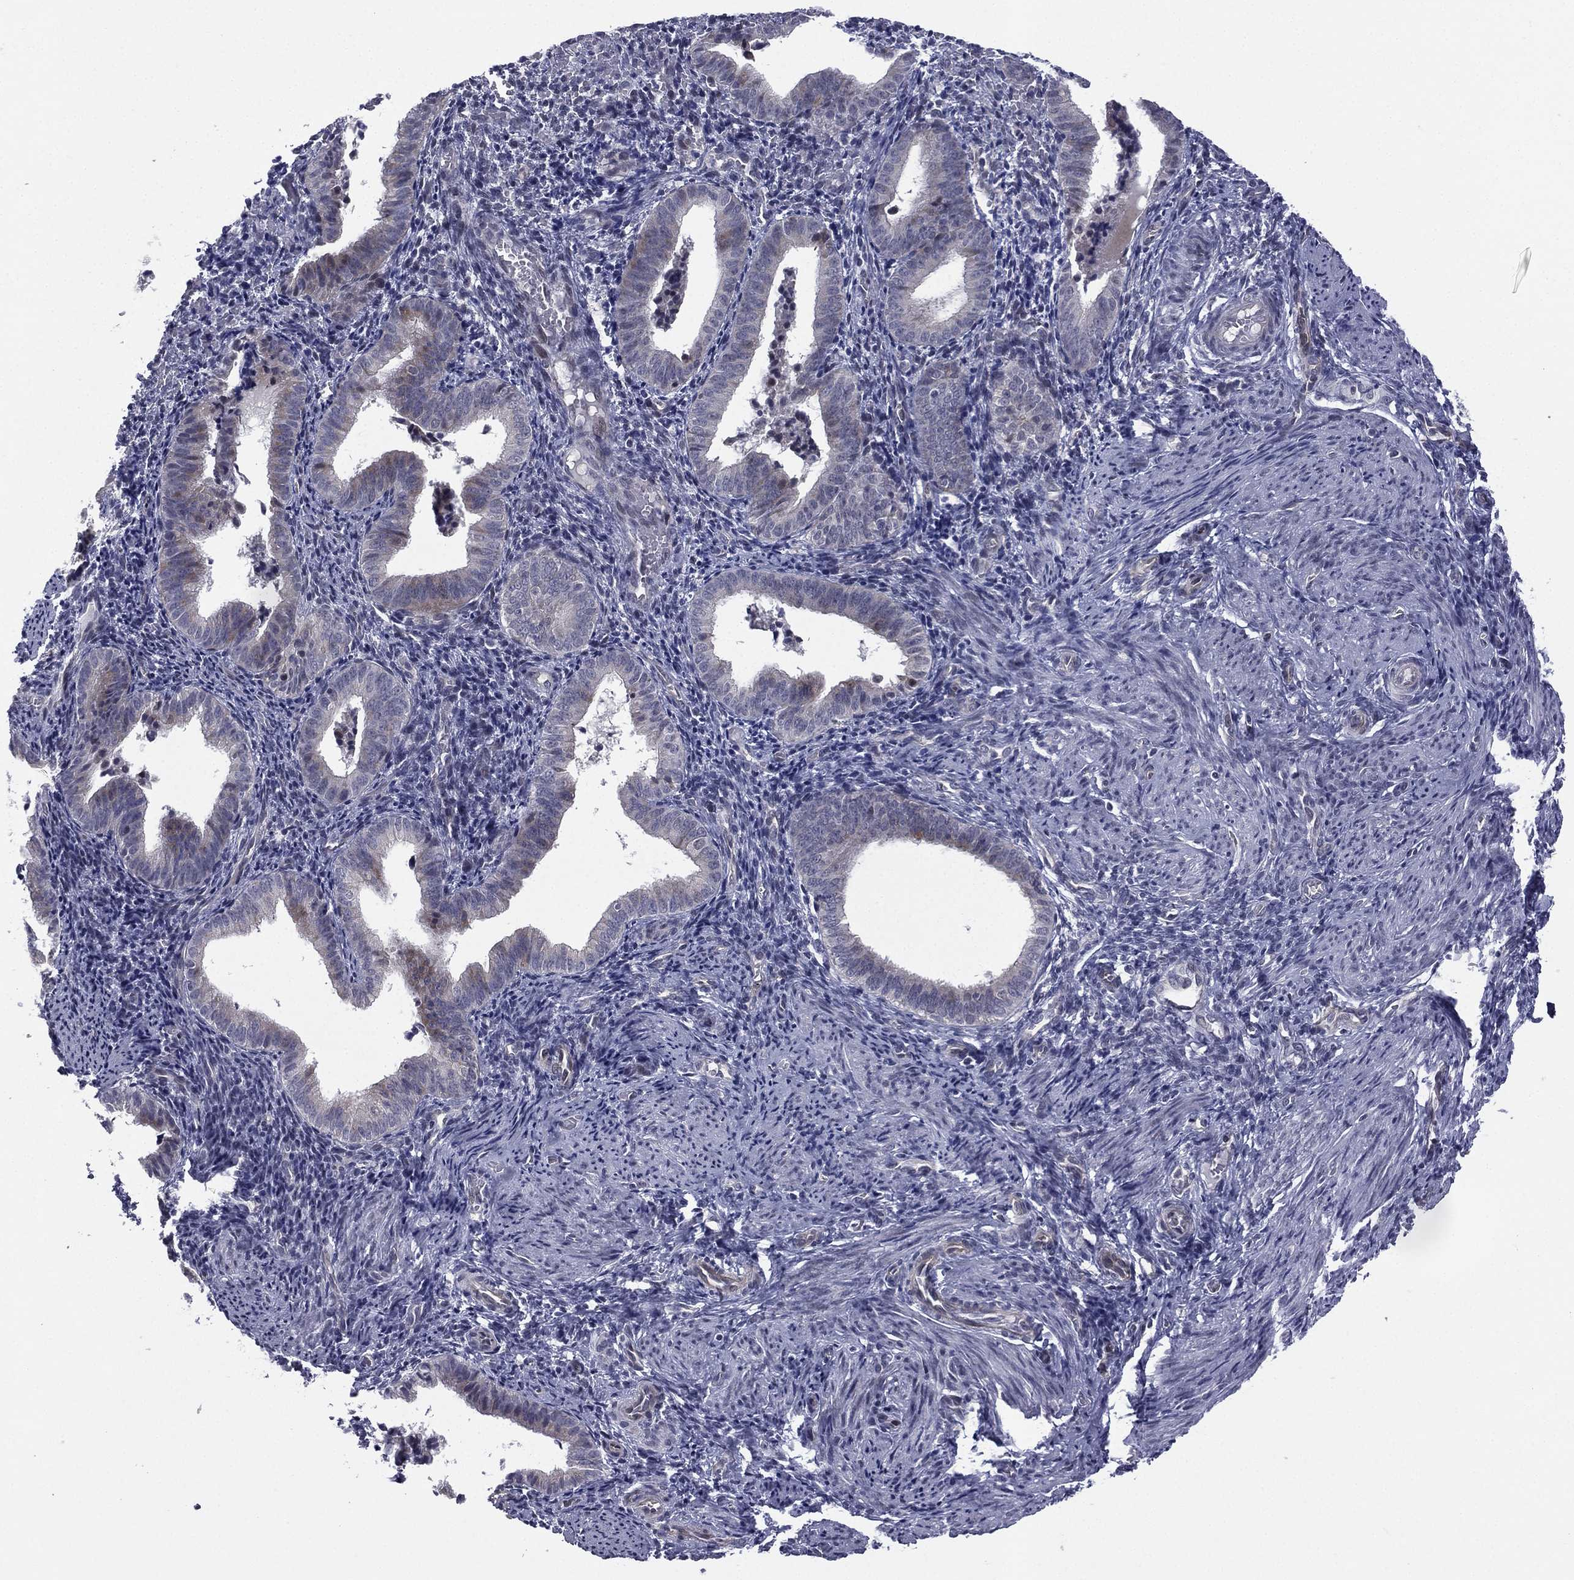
{"staining": {"intensity": "negative", "quantity": "none", "location": "none"}, "tissue": "endometrium", "cell_type": "Cells in endometrial stroma", "image_type": "normal", "snomed": [{"axis": "morphology", "description": "Normal tissue, NOS"}, {"axis": "topography", "description": "Endometrium"}], "caption": "DAB (3,3'-diaminobenzidine) immunohistochemical staining of benign human endometrium shows no significant expression in cells in endometrial stroma. The staining is performed using DAB (3,3'-diaminobenzidine) brown chromogen with nuclei counter-stained in using hematoxylin.", "gene": "ACTRT2", "patient": {"sex": "female", "age": 42}}